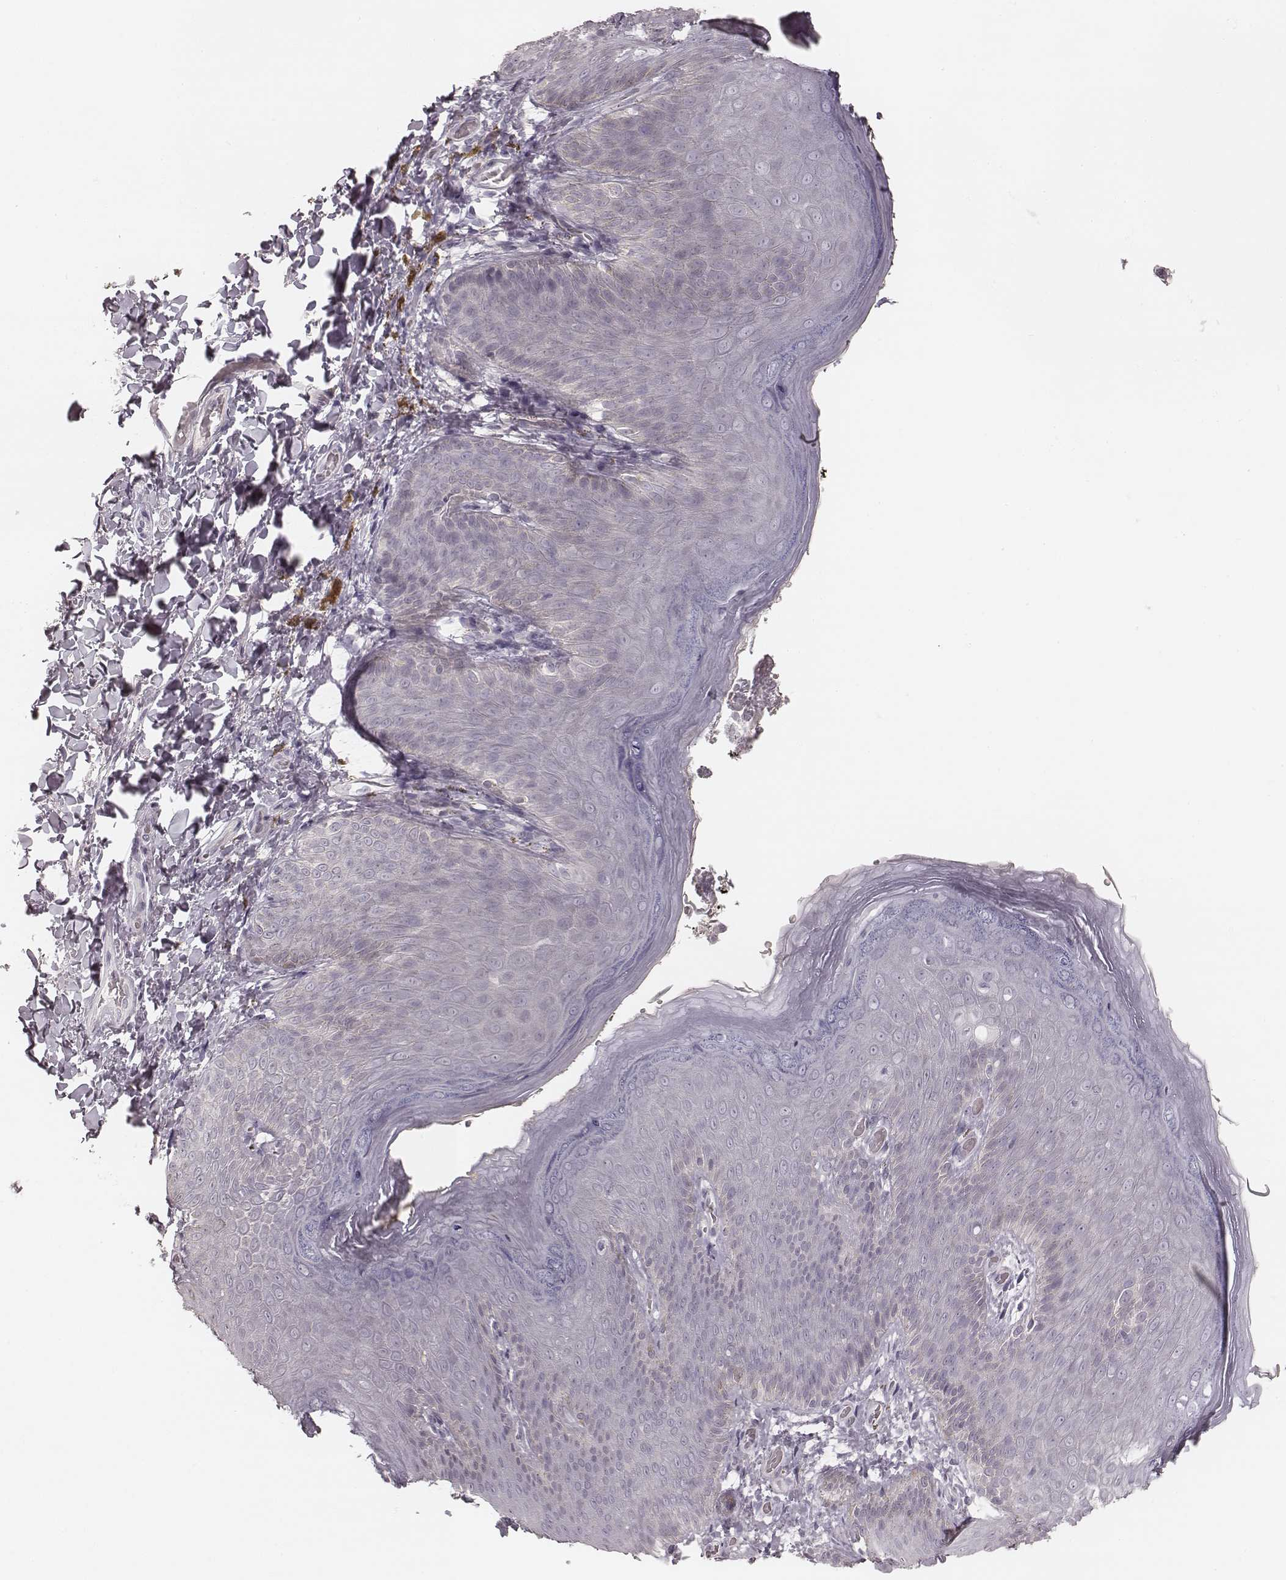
{"staining": {"intensity": "negative", "quantity": "none", "location": "none"}, "tissue": "skin", "cell_type": "Epidermal cells", "image_type": "normal", "snomed": [{"axis": "morphology", "description": "Normal tissue, NOS"}, {"axis": "topography", "description": "Anal"}], "caption": "IHC image of normal skin: skin stained with DAB (3,3'-diaminobenzidine) displays no significant protein staining in epidermal cells. The staining is performed using DAB brown chromogen with nuclei counter-stained in using hematoxylin.", "gene": "SPATA24", "patient": {"sex": "male", "age": 53}}